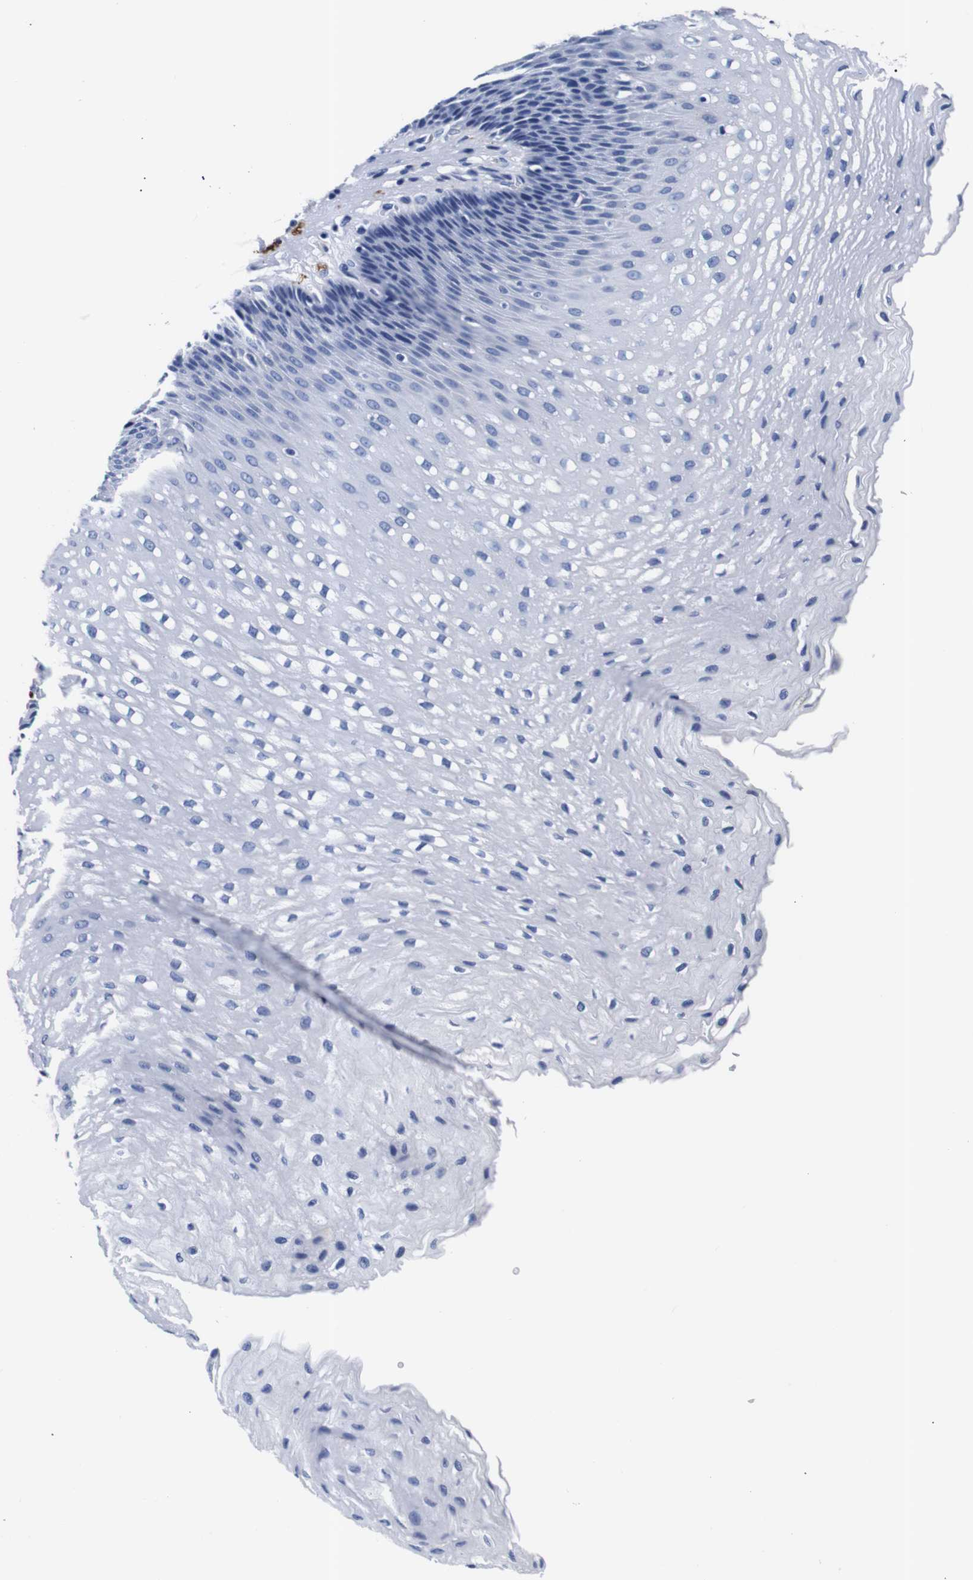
{"staining": {"intensity": "negative", "quantity": "none", "location": "none"}, "tissue": "esophagus", "cell_type": "Squamous epithelial cells", "image_type": "normal", "snomed": [{"axis": "morphology", "description": "Normal tissue, NOS"}, {"axis": "topography", "description": "Esophagus"}], "caption": "This is an immunohistochemistry (IHC) micrograph of benign esophagus. There is no expression in squamous epithelial cells.", "gene": "GAP43", "patient": {"sex": "male", "age": 48}}